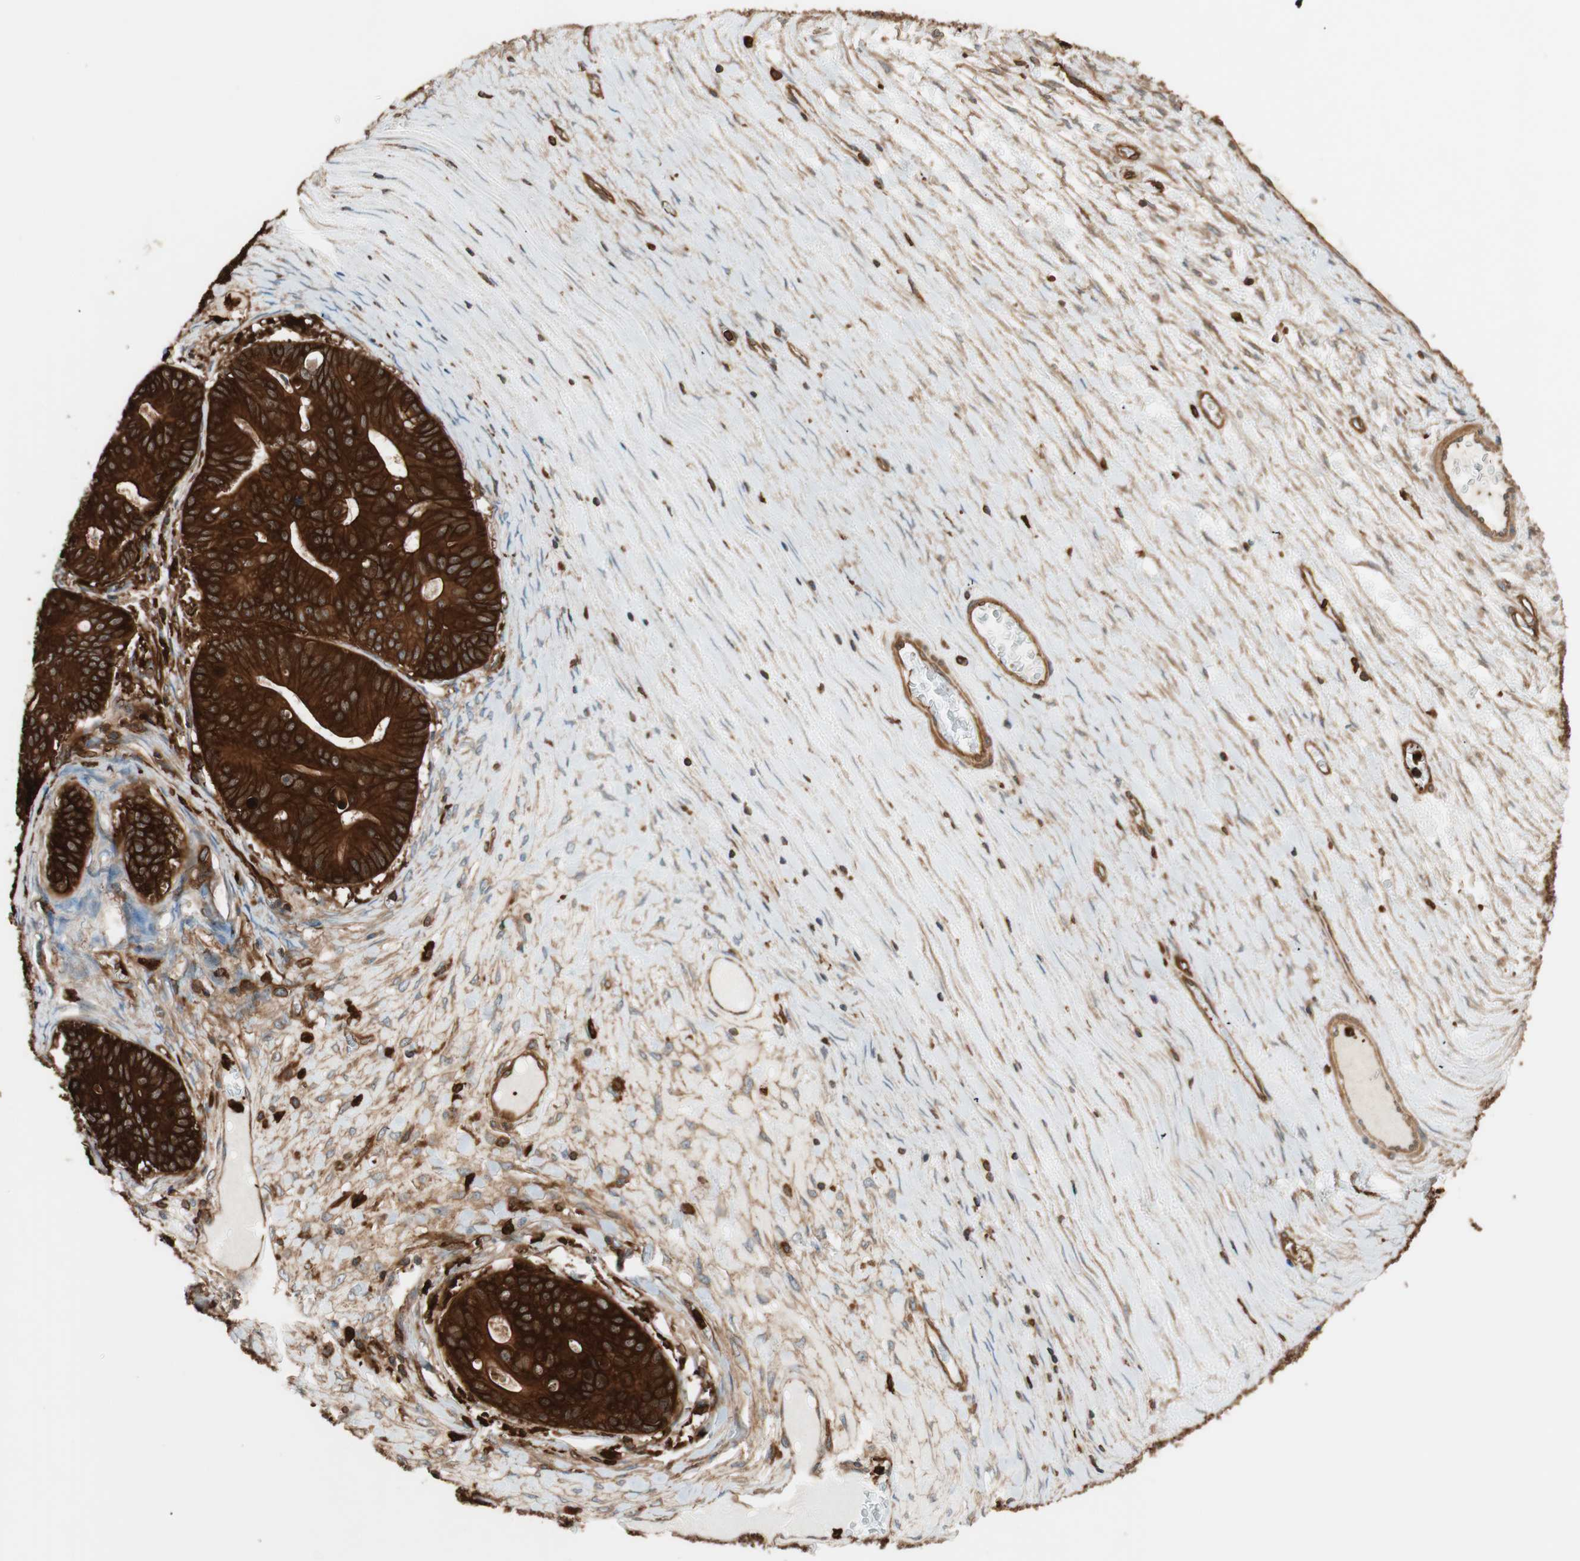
{"staining": {"intensity": "strong", "quantity": ">75%", "location": "cytoplasmic/membranous"}, "tissue": "ovarian cancer", "cell_type": "Tumor cells", "image_type": "cancer", "snomed": [{"axis": "morphology", "description": "Cystadenocarcinoma, mucinous, NOS"}, {"axis": "topography", "description": "Ovary"}], "caption": "Immunohistochemical staining of human ovarian cancer (mucinous cystadenocarcinoma) demonstrates strong cytoplasmic/membranous protein positivity in about >75% of tumor cells.", "gene": "VASP", "patient": {"sex": "female", "age": 37}}